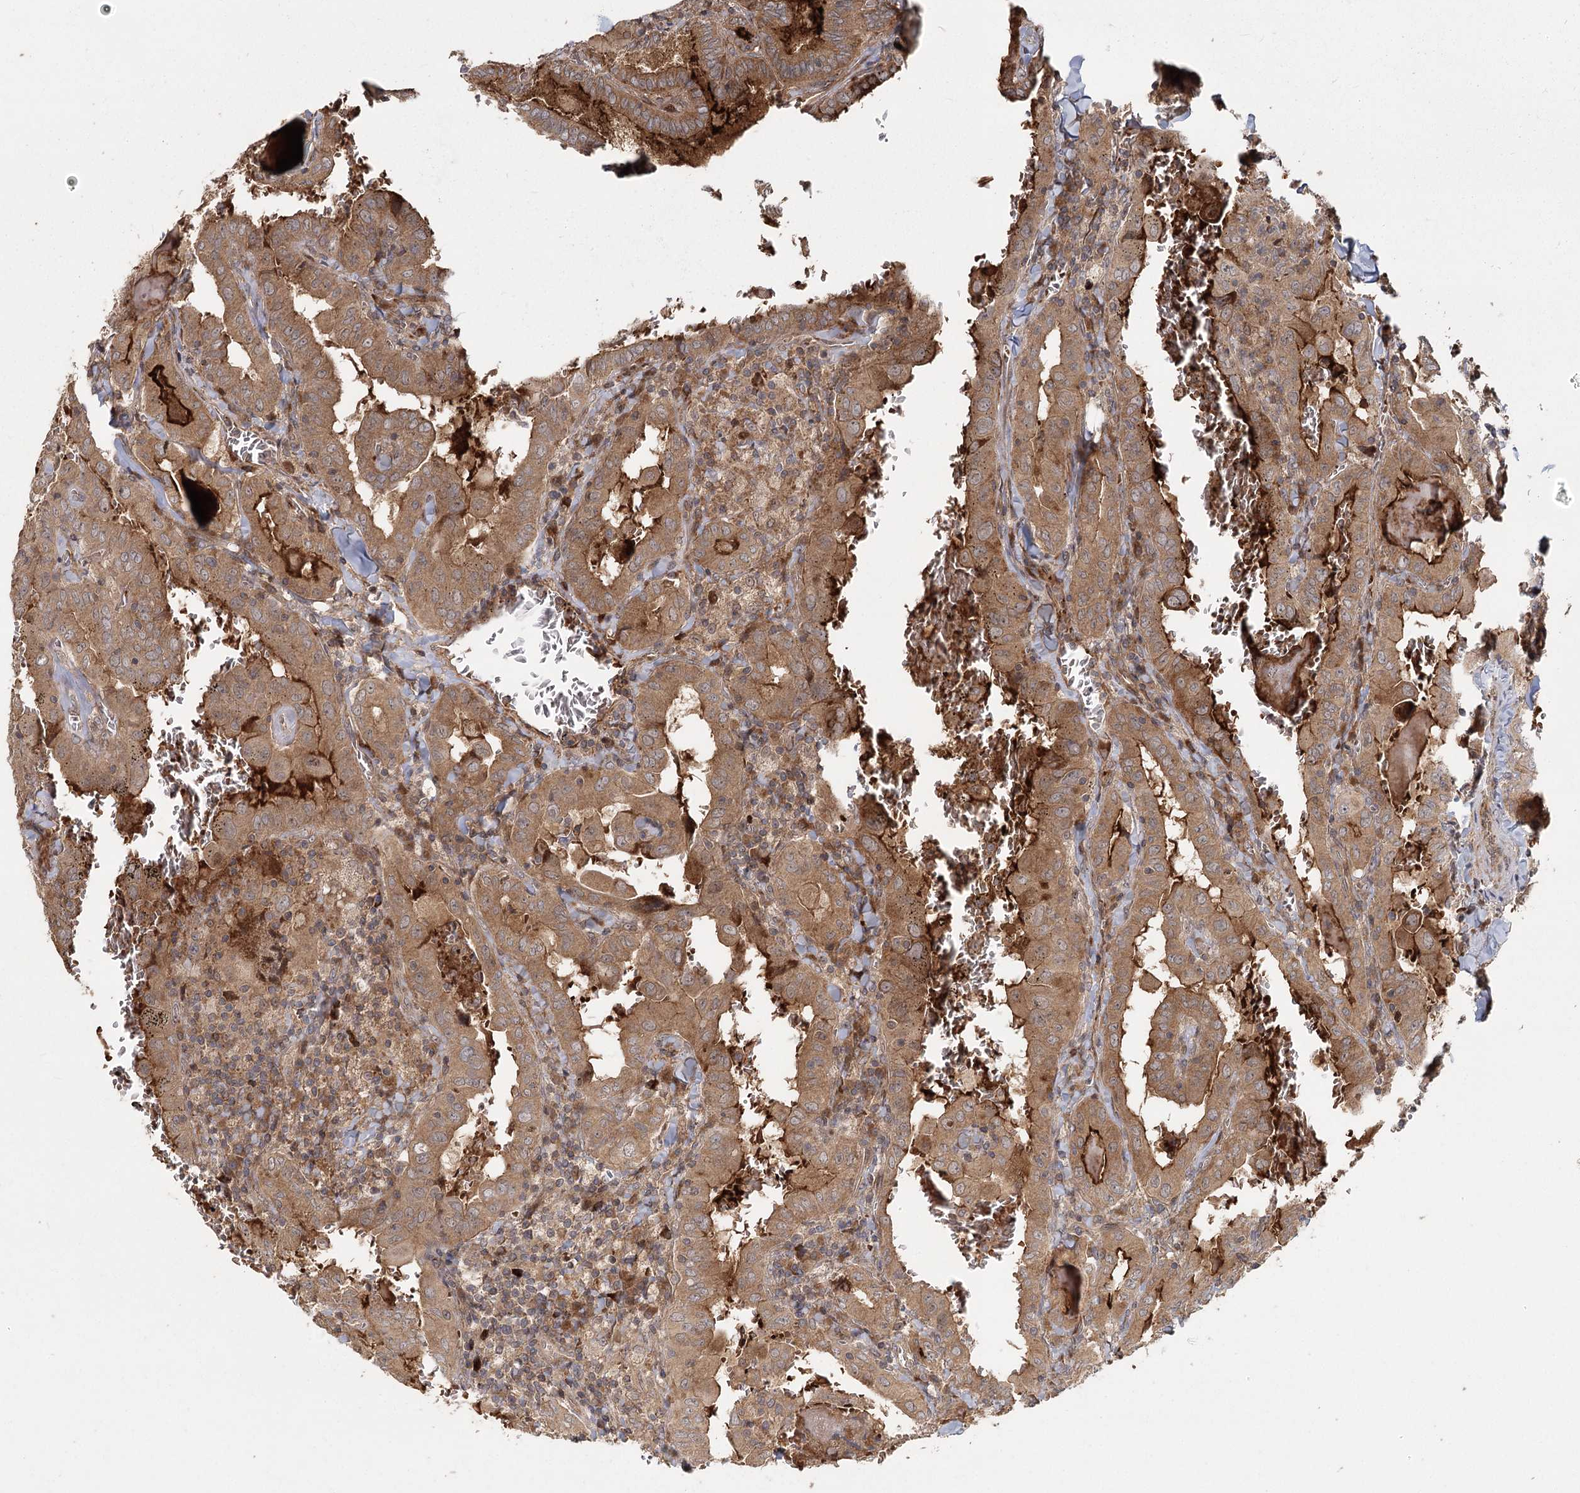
{"staining": {"intensity": "moderate", "quantity": ">75%", "location": "cytoplasmic/membranous"}, "tissue": "thyroid cancer", "cell_type": "Tumor cells", "image_type": "cancer", "snomed": [{"axis": "morphology", "description": "Papillary adenocarcinoma, NOS"}, {"axis": "topography", "description": "Thyroid gland"}], "caption": "A micrograph showing moderate cytoplasmic/membranous positivity in about >75% of tumor cells in papillary adenocarcinoma (thyroid), as visualized by brown immunohistochemical staining.", "gene": "RAPGEF6", "patient": {"sex": "female", "age": 72}}